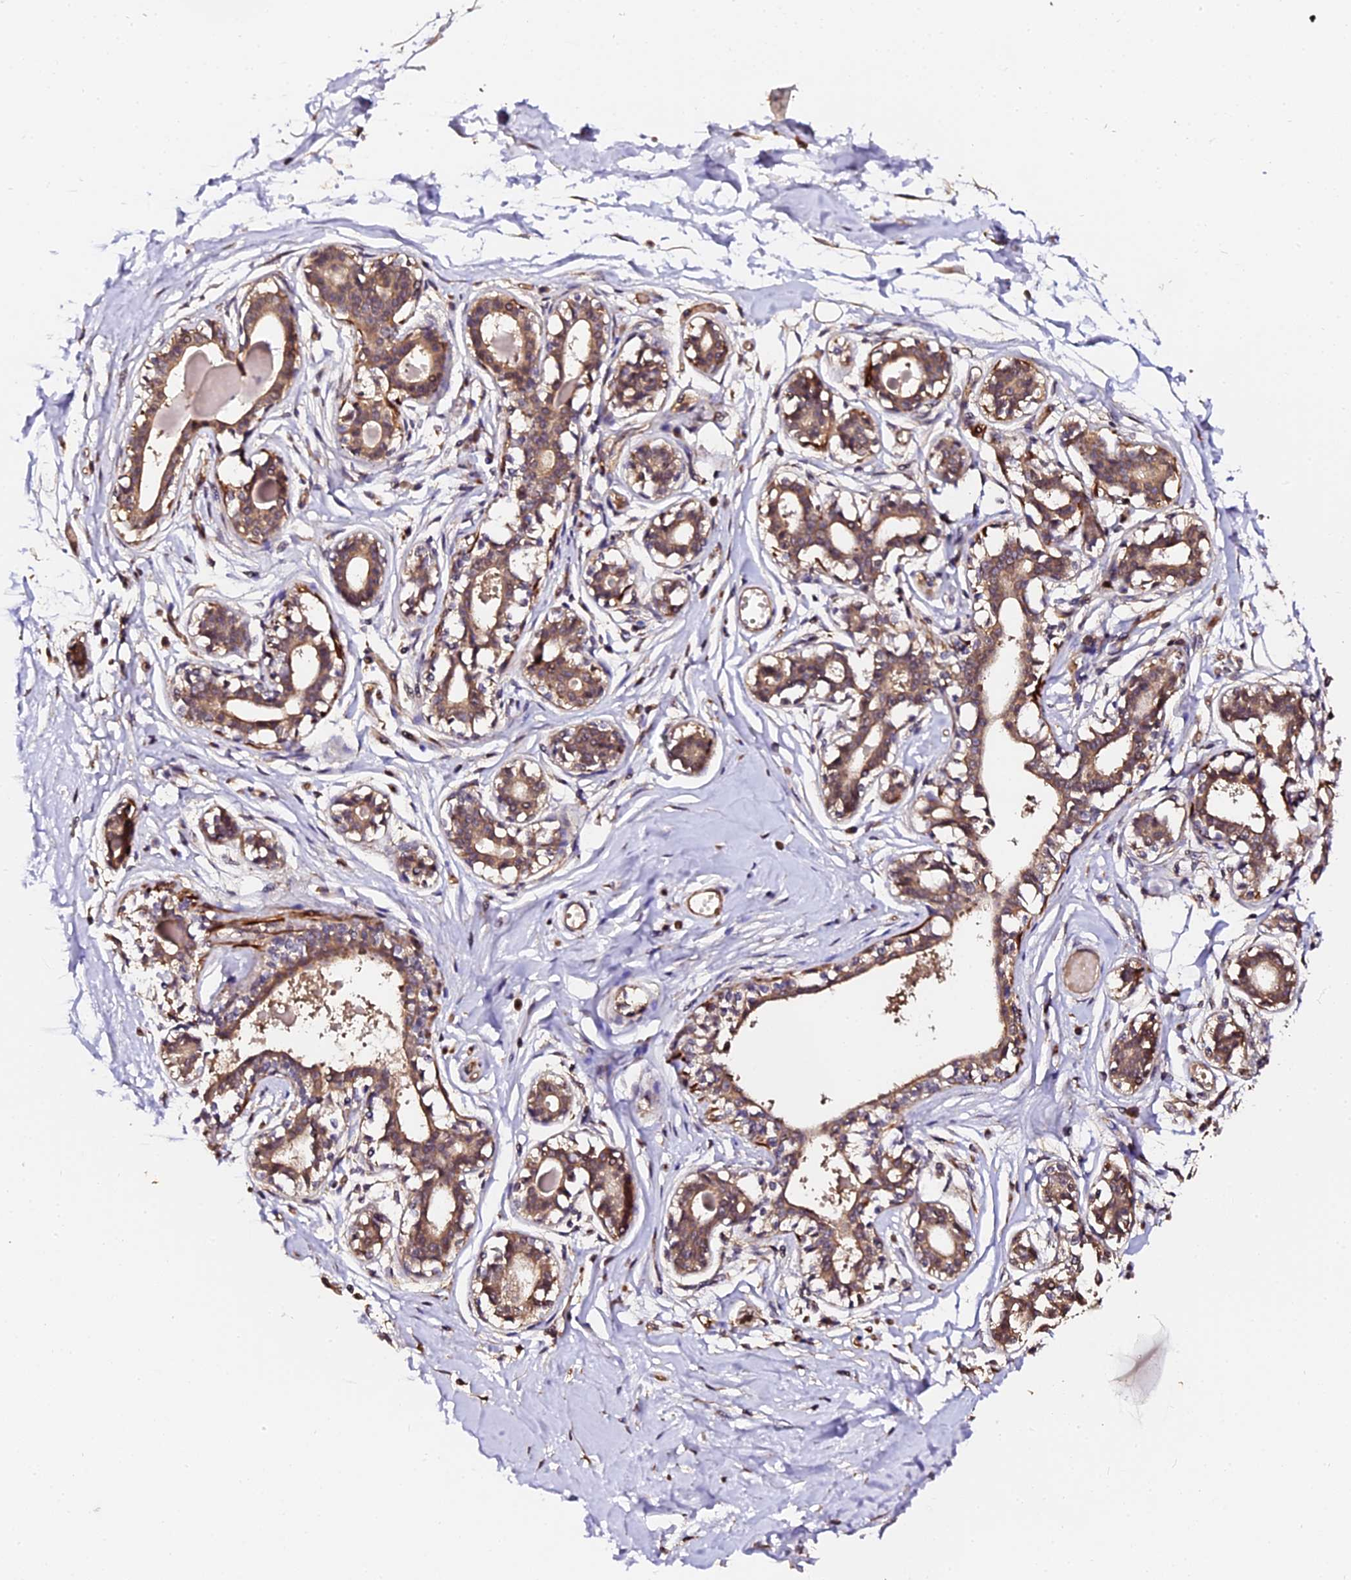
{"staining": {"intensity": "moderate", "quantity": ">75%", "location": "cytoplasmic/membranous"}, "tissue": "breast", "cell_type": "Adipocytes", "image_type": "normal", "snomed": [{"axis": "morphology", "description": "Normal tissue, NOS"}, {"axis": "topography", "description": "Breast"}], "caption": "This histopathology image reveals benign breast stained with immunohistochemistry to label a protein in brown. The cytoplasmic/membranous of adipocytes show moderate positivity for the protein. Nuclei are counter-stained blue.", "gene": "TDO2", "patient": {"sex": "female", "age": 45}}